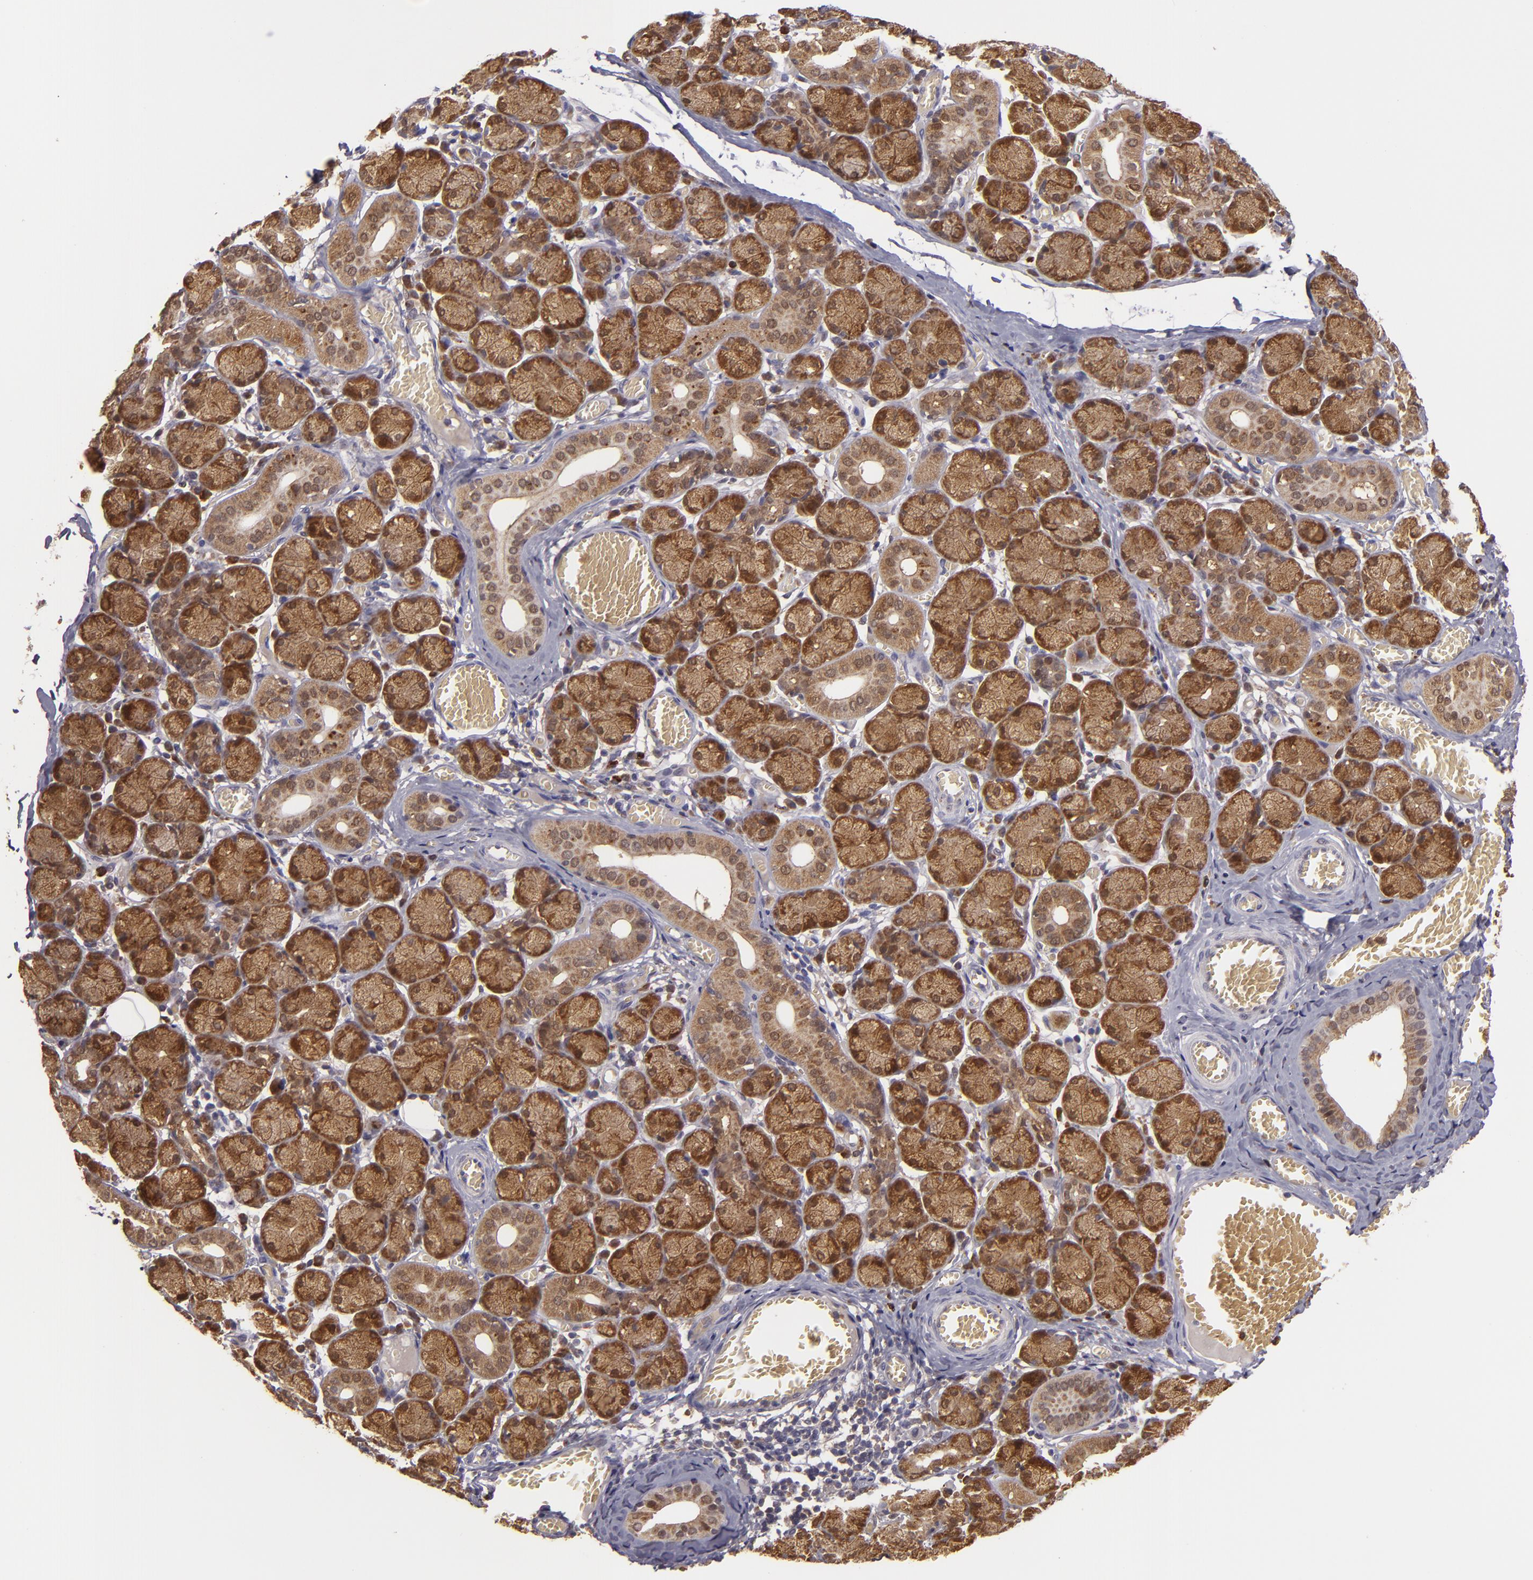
{"staining": {"intensity": "moderate", "quantity": ">75%", "location": "cytoplasmic/membranous"}, "tissue": "salivary gland", "cell_type": "Glandular cells", "image_type": "normal", "snomed": [{"axis": "morphology", "description": "Normal tissue, NOS"}, {"axis": "topography", "description": "Salivary gland"}], "caption": "This is an image of IHC staining of normal salivary gland, which shows moderate staining in the cytoplasmic/membranous of glandular cells.", "gene": "FHIT", "patient": {"sex": "female", "age": 24}}